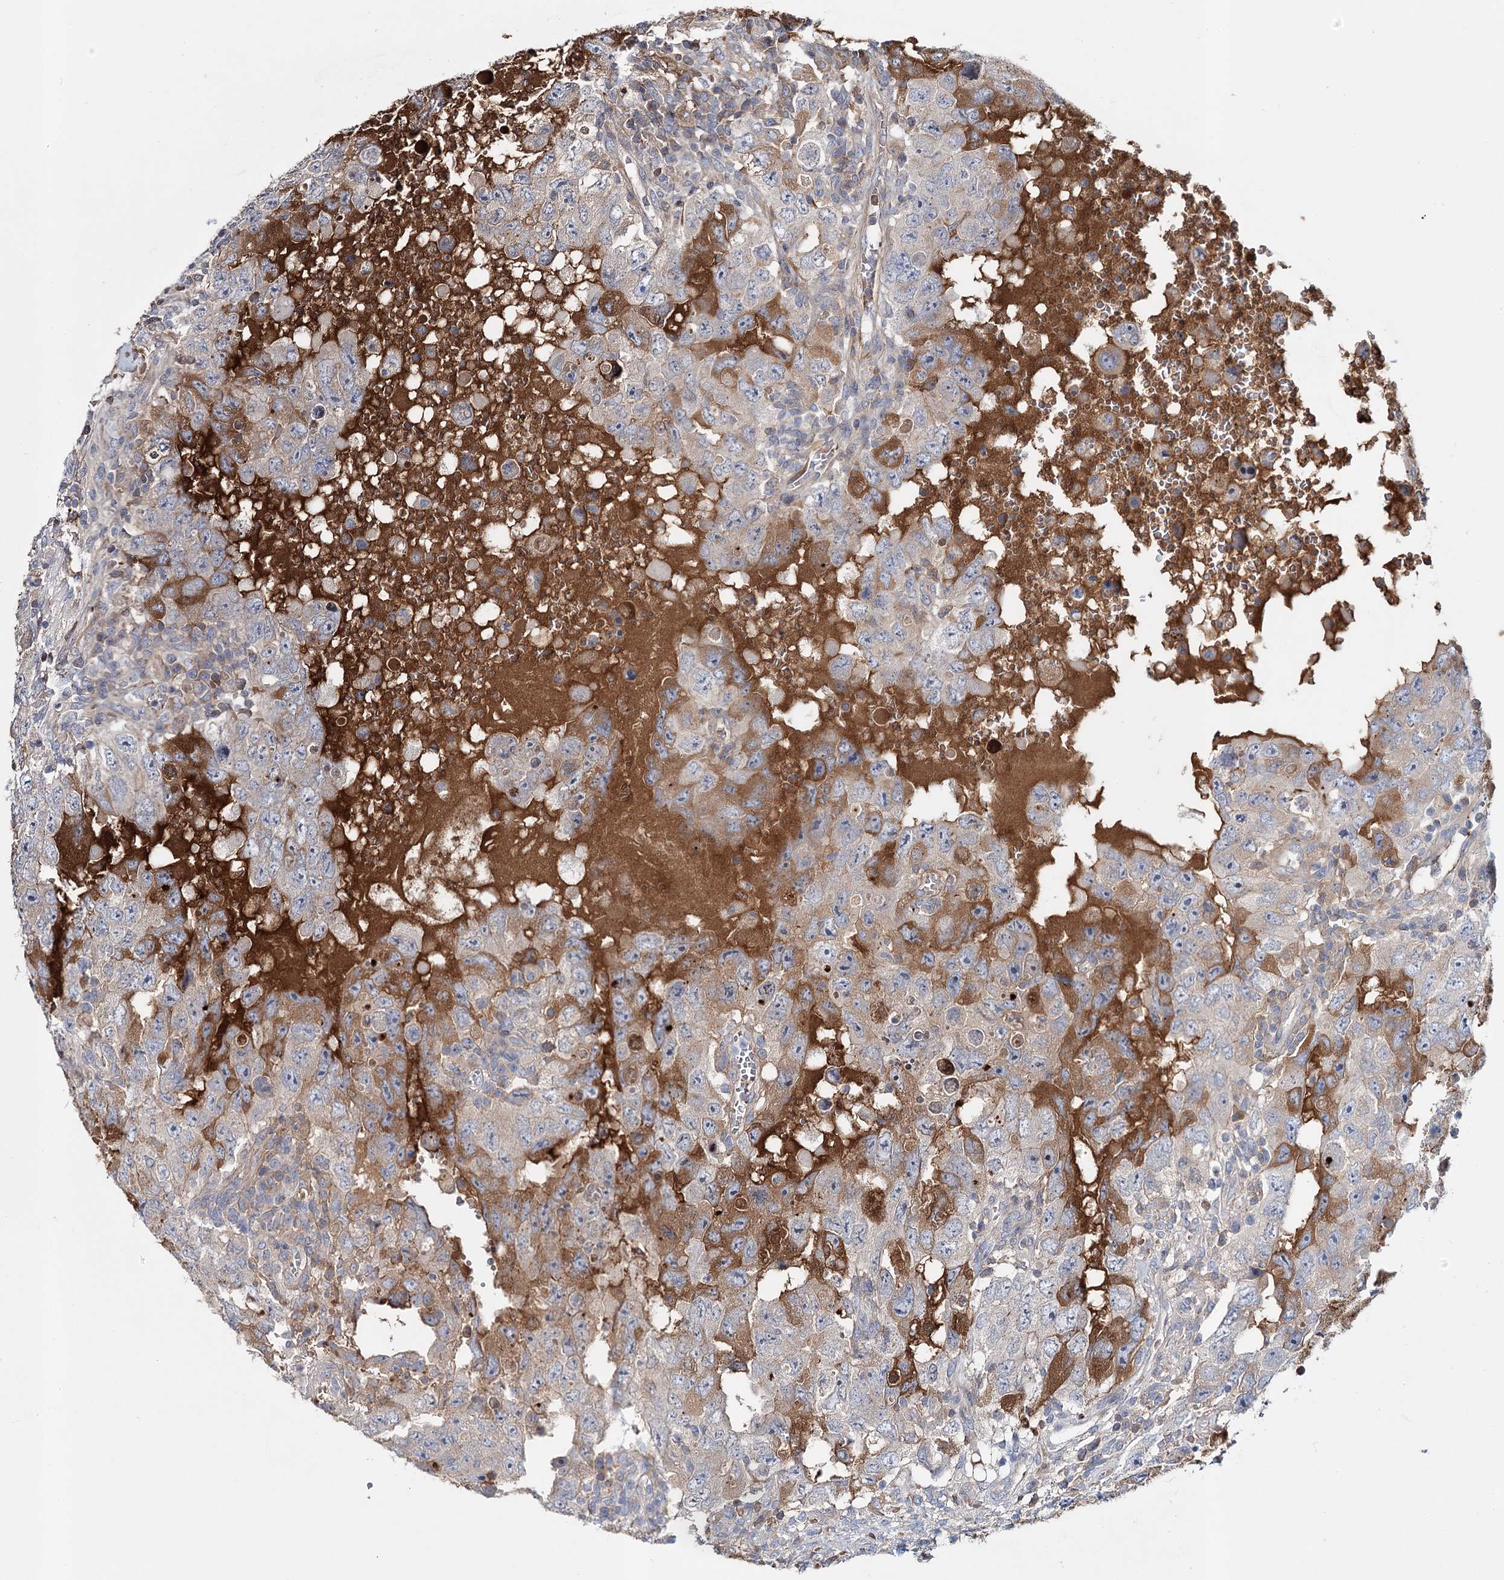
{"staining": {"intensity": "moderate", "quantity": "<25%", "location": "cytoplasmic/membranous"}, "tissue": "testis cancer", "cell_type": "Tumor cells", "image_type": "cancer", "snomed": [{"axis": "morphology", "description": "Carcinoma, Embryonal, NOS"}, {"axis": "topography", "description": "Testis"}], "caption": "Human testis cancer (embryonal carcinoma) stained for a protein (brown) demonstrates moderate cytoplasmic/membranous positive positivity in approximately <25% of tumor cells.", "gene": "ALKBH8", "patient": {"sex": "male", "age": 26}}